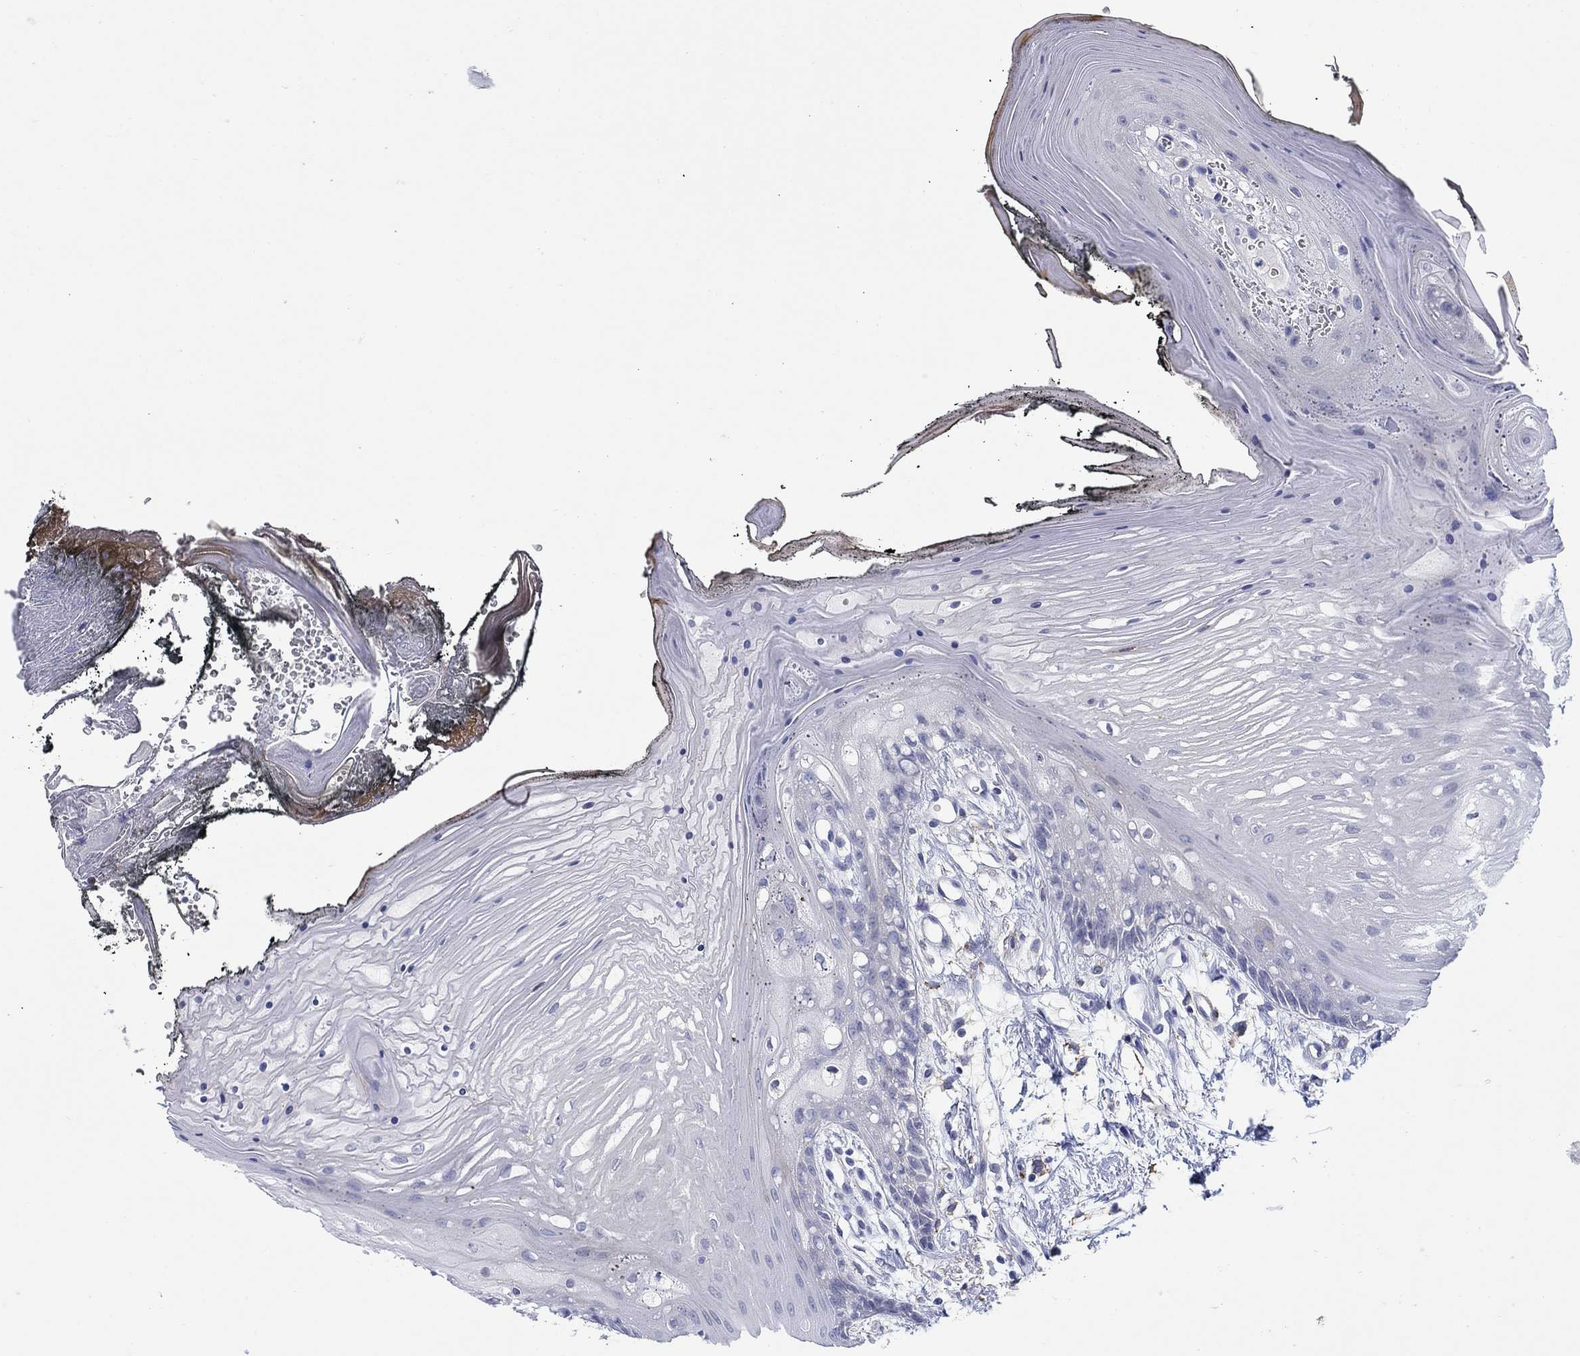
{"staining": {"intensity": "negative", "quantity": "none", "location": "none"}, "tissue": "oral mucosa", "cell_type": "Squamous epithelial cells", "image_type": "normal", "snomed": [{"axis": "morphology", "description": "Normal tissue, NOS"}, {"axis": "morphology", "description": "Squamous cell carcinoma, NOS"}, {"axis": "topography", "description": "Oral tissue"}, {"axis": "topography", "description": "Head-Neck"}], "caption": "Photomicrograph shows no protein positivity in squamous epithelial cells of unremarkable oral mucosa. (Immunohistochemistry (ihc), brightfield microscopy, high magnification).", "gene": "PTPRZ1", "patient": {"sex": "male", "age": 65}}